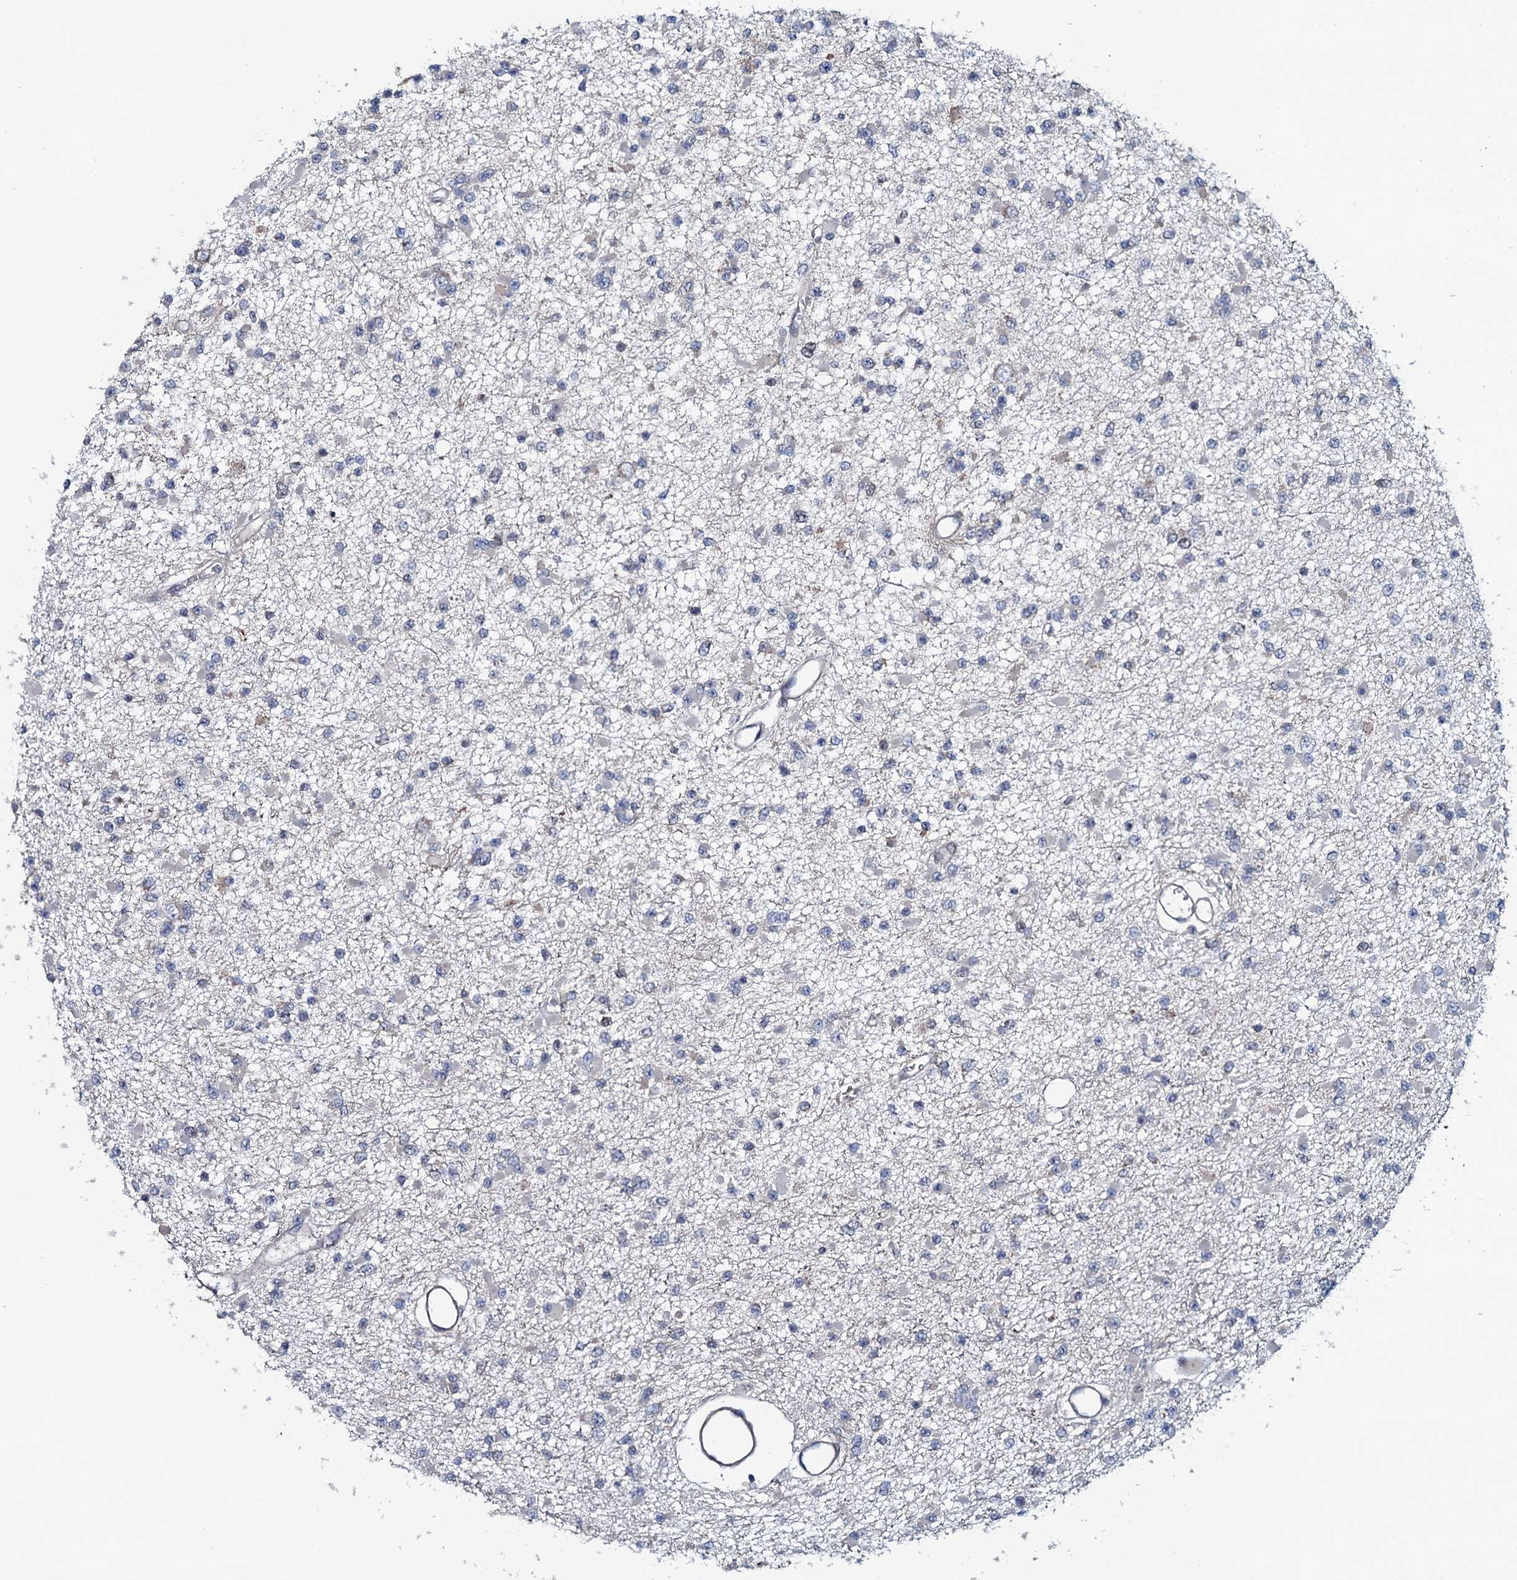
{"staining": {"intensity": "negative", "quantity": "none", "location": "none"}, "tissue": "glioma", "cell_type": "Tumor cells", "image_type": "cancer", "snomed": [{"axis": "morphology", "description": "Glioma, malignant, Low grade"}, {"axis": "topography", "description": "Brain"}], "caption": "Immunohistochemistry (IHC) histopathology image of neoplastic tissue: glioma stained with DAB demonstrates no significant protein expression in tumor cells. (DAB (3,3'-diaminobenzidine) immunohistochemistry visualized using brightfield microscopy, high magnification).", "gene": "KCTD4", "patient": {"sex": "female", "age": 22}}